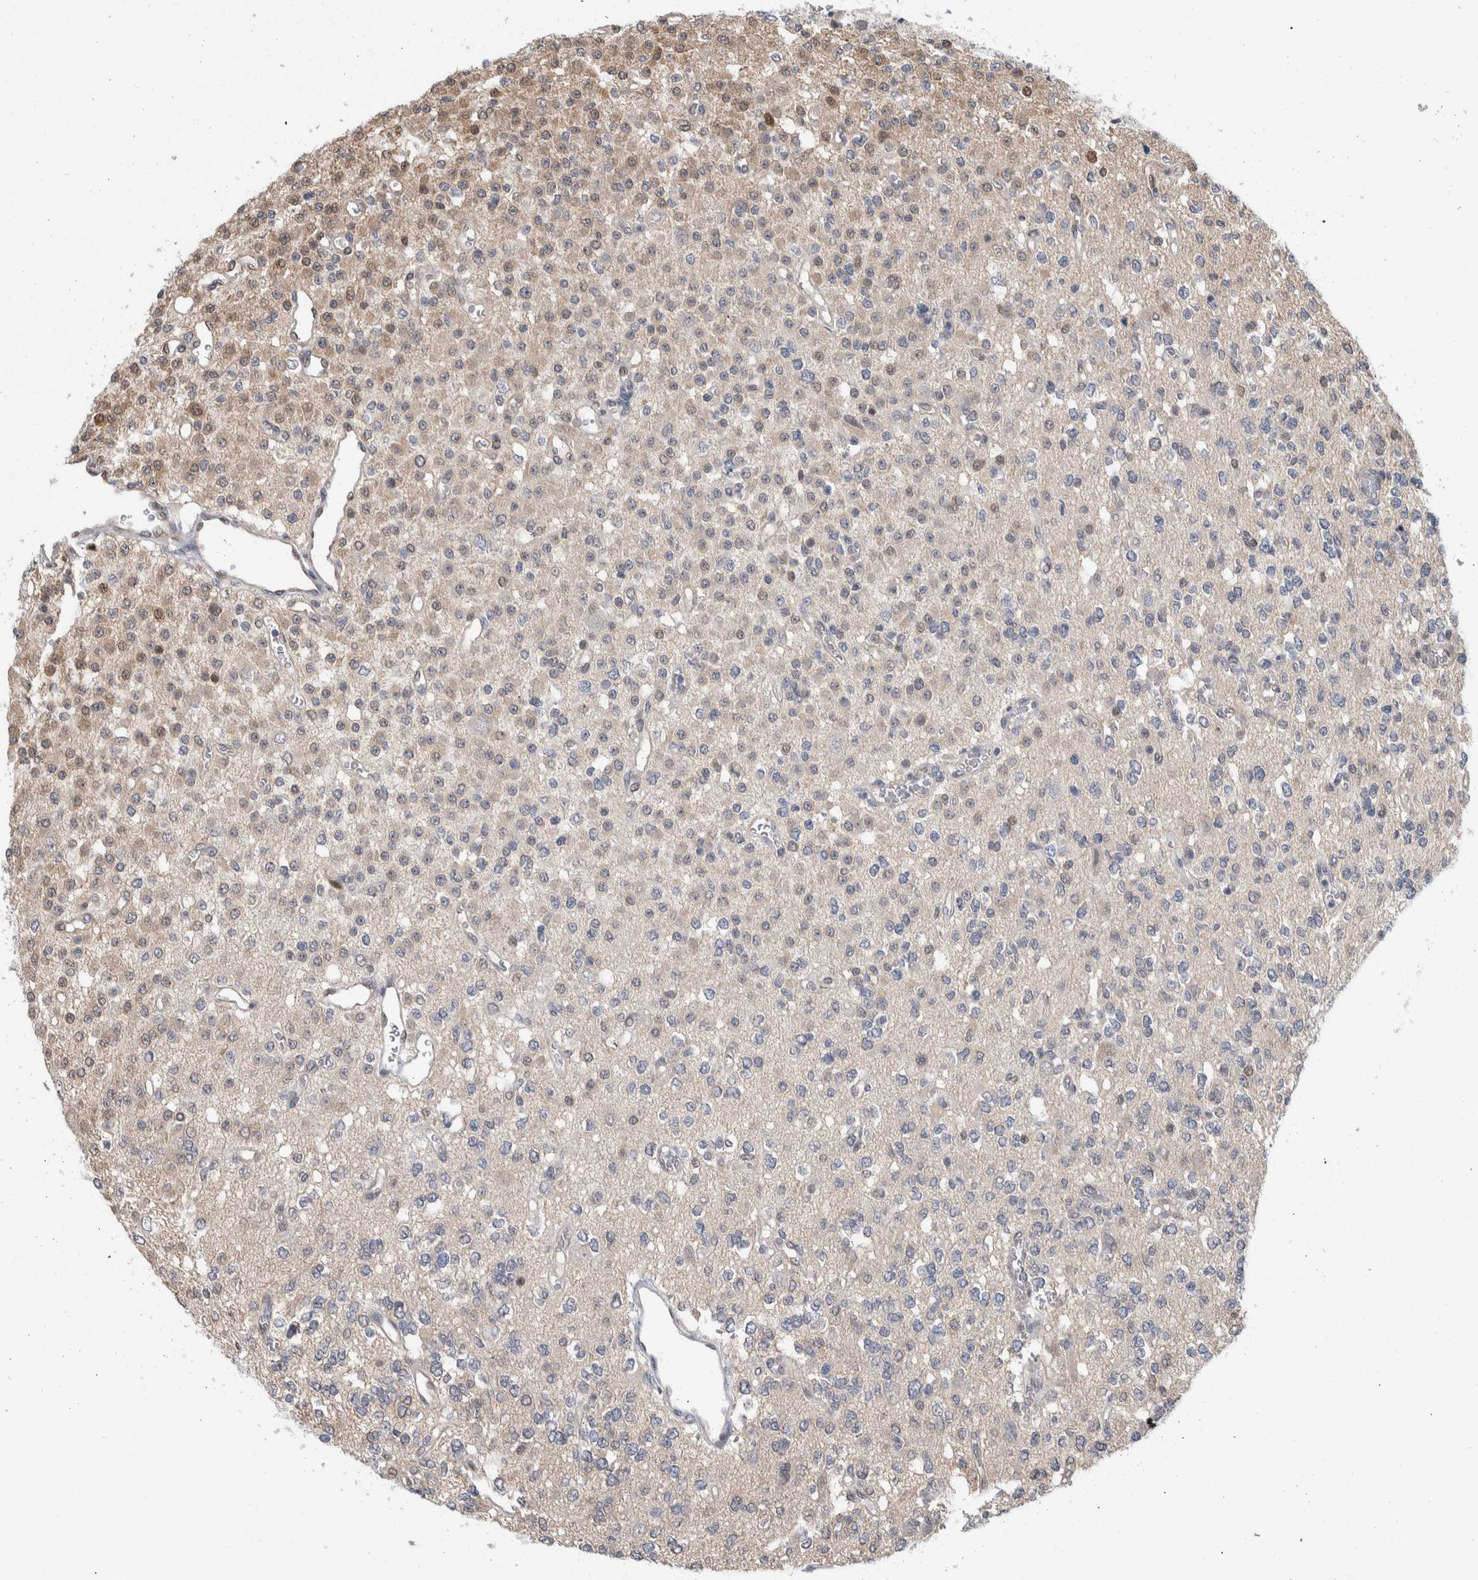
{"staining": {"intensity": "negative", "quantity": "none", "location": "none"}, "tissue": "glioma", "cell_type": "Tumor cells", "image_type": "cancer", "snomed": [{"axis": "morphology", "description": "Glioma, malignant, Low grade"}, {"axis": "topography", "description": "Brain"}], "caption": "The IHC micrograph has no significant staining in tumor cells of glioma tissue.", "gene": "PTPA", "patient": {"sex": "male", "age": 38}}